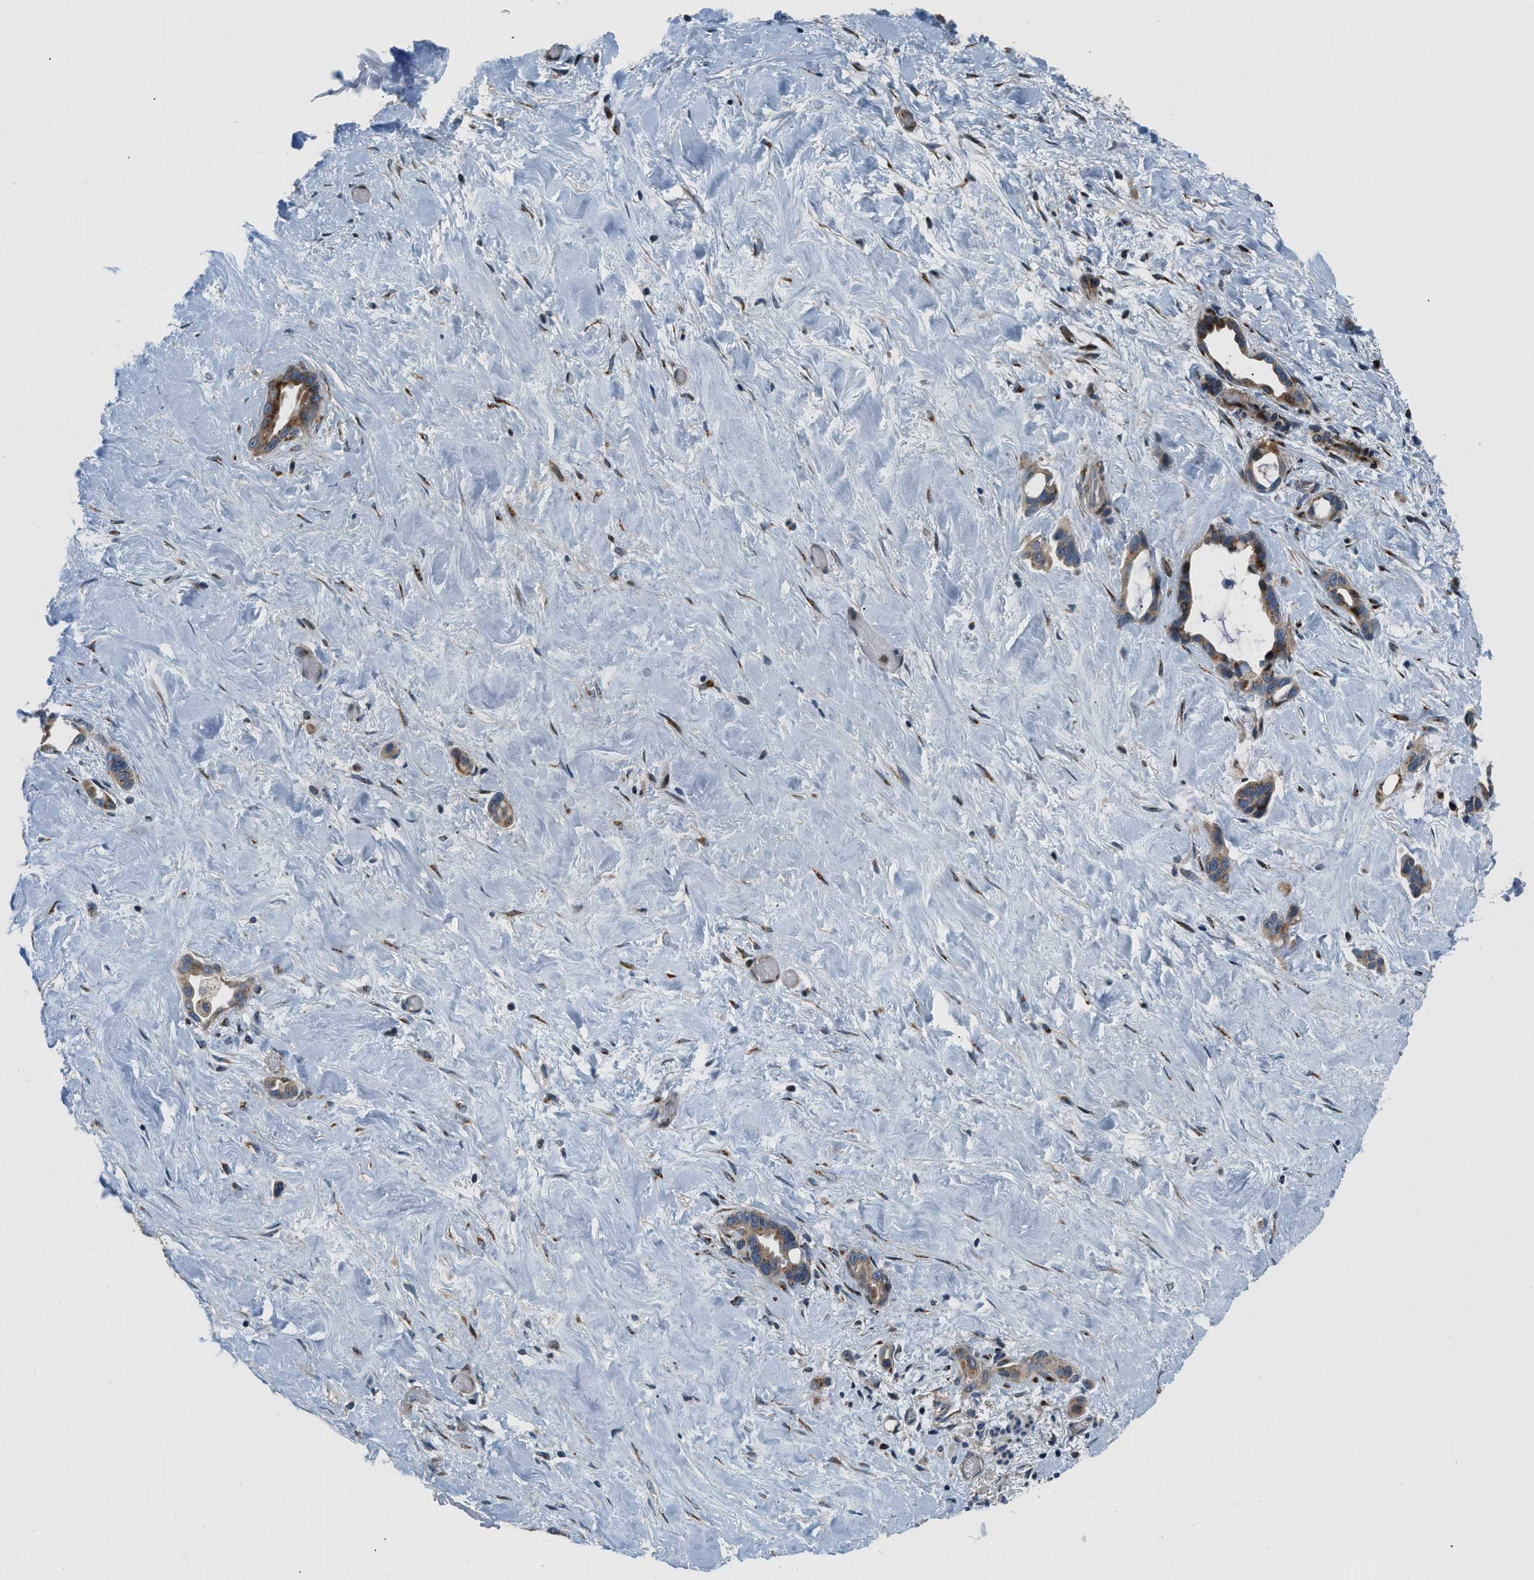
{"staining": {"intensity": "moderate", "quantity": ">75%", "location": "cytoplasmic/membranous"}, "tissue": "liver cancer", "cell_type": "Tumor cells", "image_type": "cancer", "snomed": [{"axis": "morphology", "description": "Cholangiocarcinoma"}, {"axis": "topography", "description": "Liver"}], "caption": "Approximately >75% of tumor cells in human liver cholangiocarcinoma exhibit moderate cytoplasmic/membranous protein expression as visualized by brown immunohistochemical staining.", "gene": "FUT8", "patient": {"sex": "female", "age": 65}}